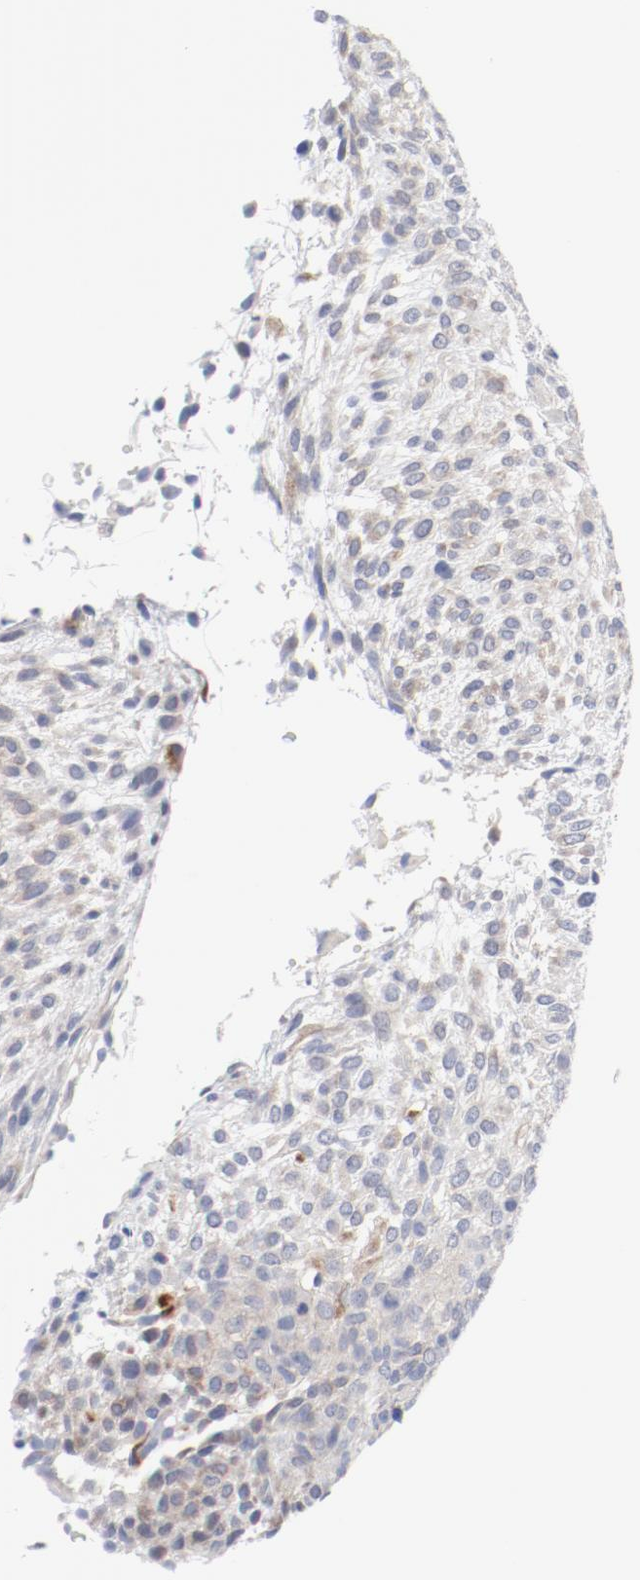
{"staining": {"intensity": "weak", "quantity": "<25%", "location": "cytoplasmic/membranous"}, "tissue": "glioma", "cell_type": "Tumor cells", "image_type": "cancer", "snomed": [{"axis": "morphology", "description": "Glioma, malignant, High grade"}, {"axis": "topography", "description": "Cerebral cortex"}], "caption": "A micrograph of human glioma is negative for staining in tumor cells. (Brightfield microscopy of DAB (3,3'-diaminobenzidine) immunohistochemistry at high magnification).", "gene": "BAD", "patient": {"sex": "female", "age": 55}}